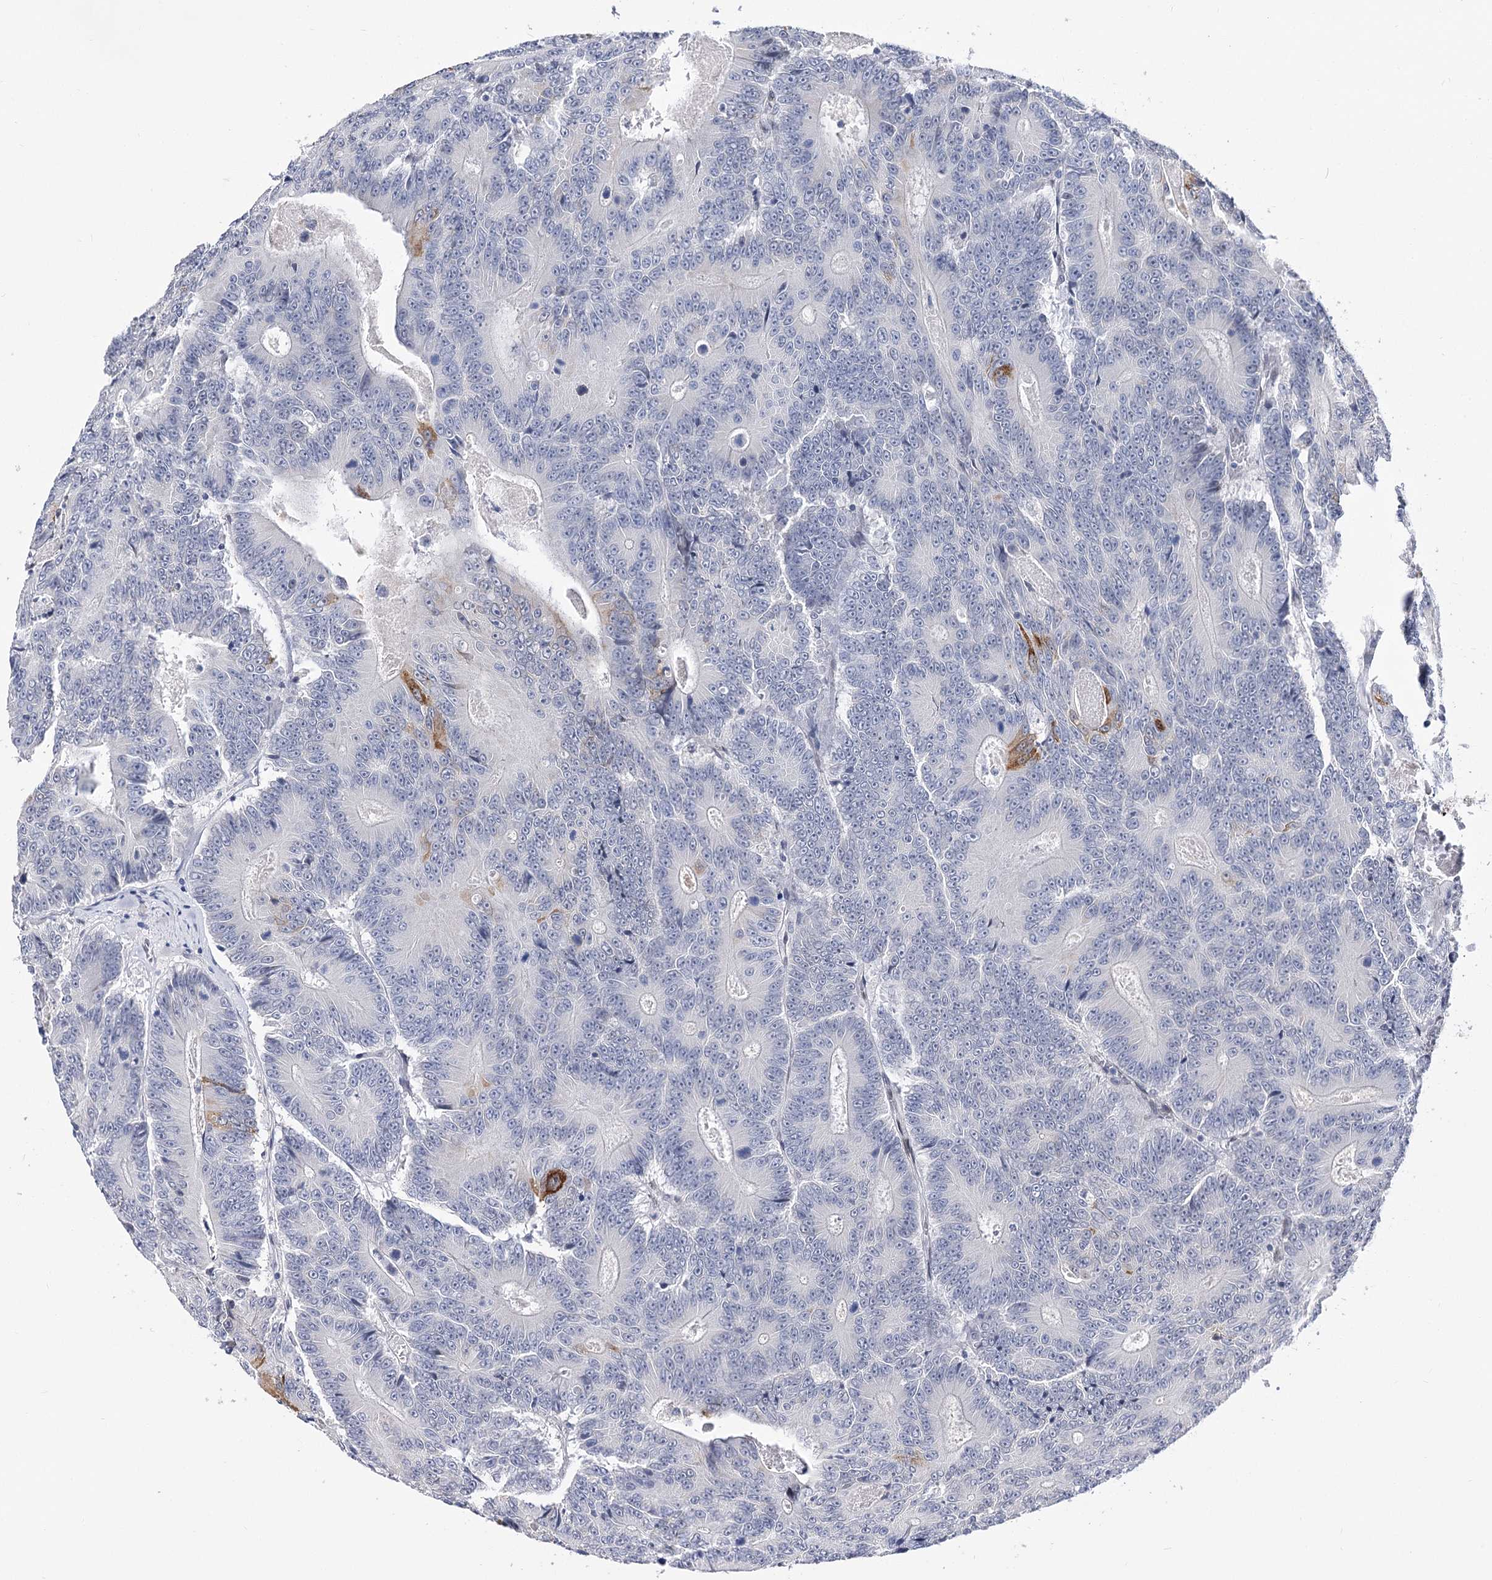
{"staining": {"intensity": "strong", "quantity": "<25%", "location": "cytoplasmic/membranous"}, "tissue": "colorectal cancer", "cell_type": "Tumor cells", "image_type": "cancer", "snomed": [{"axis": "morphology", "description": "Adenocarcinoma, NOS"}, {"axis": "topography", "description": "Colon"}], "caption": "High-power microscopy captured an IHC histopathology image of colorectal cancer (adenocarcinoma), revealing strong cytoplasmic/membranous positivity in about <25% of tumor cells. (brown staining indicates protein expression, while blue staining denotes nuclei).", "gene": "TMEM201", "patient": {"sex": "male", "age": 83}}